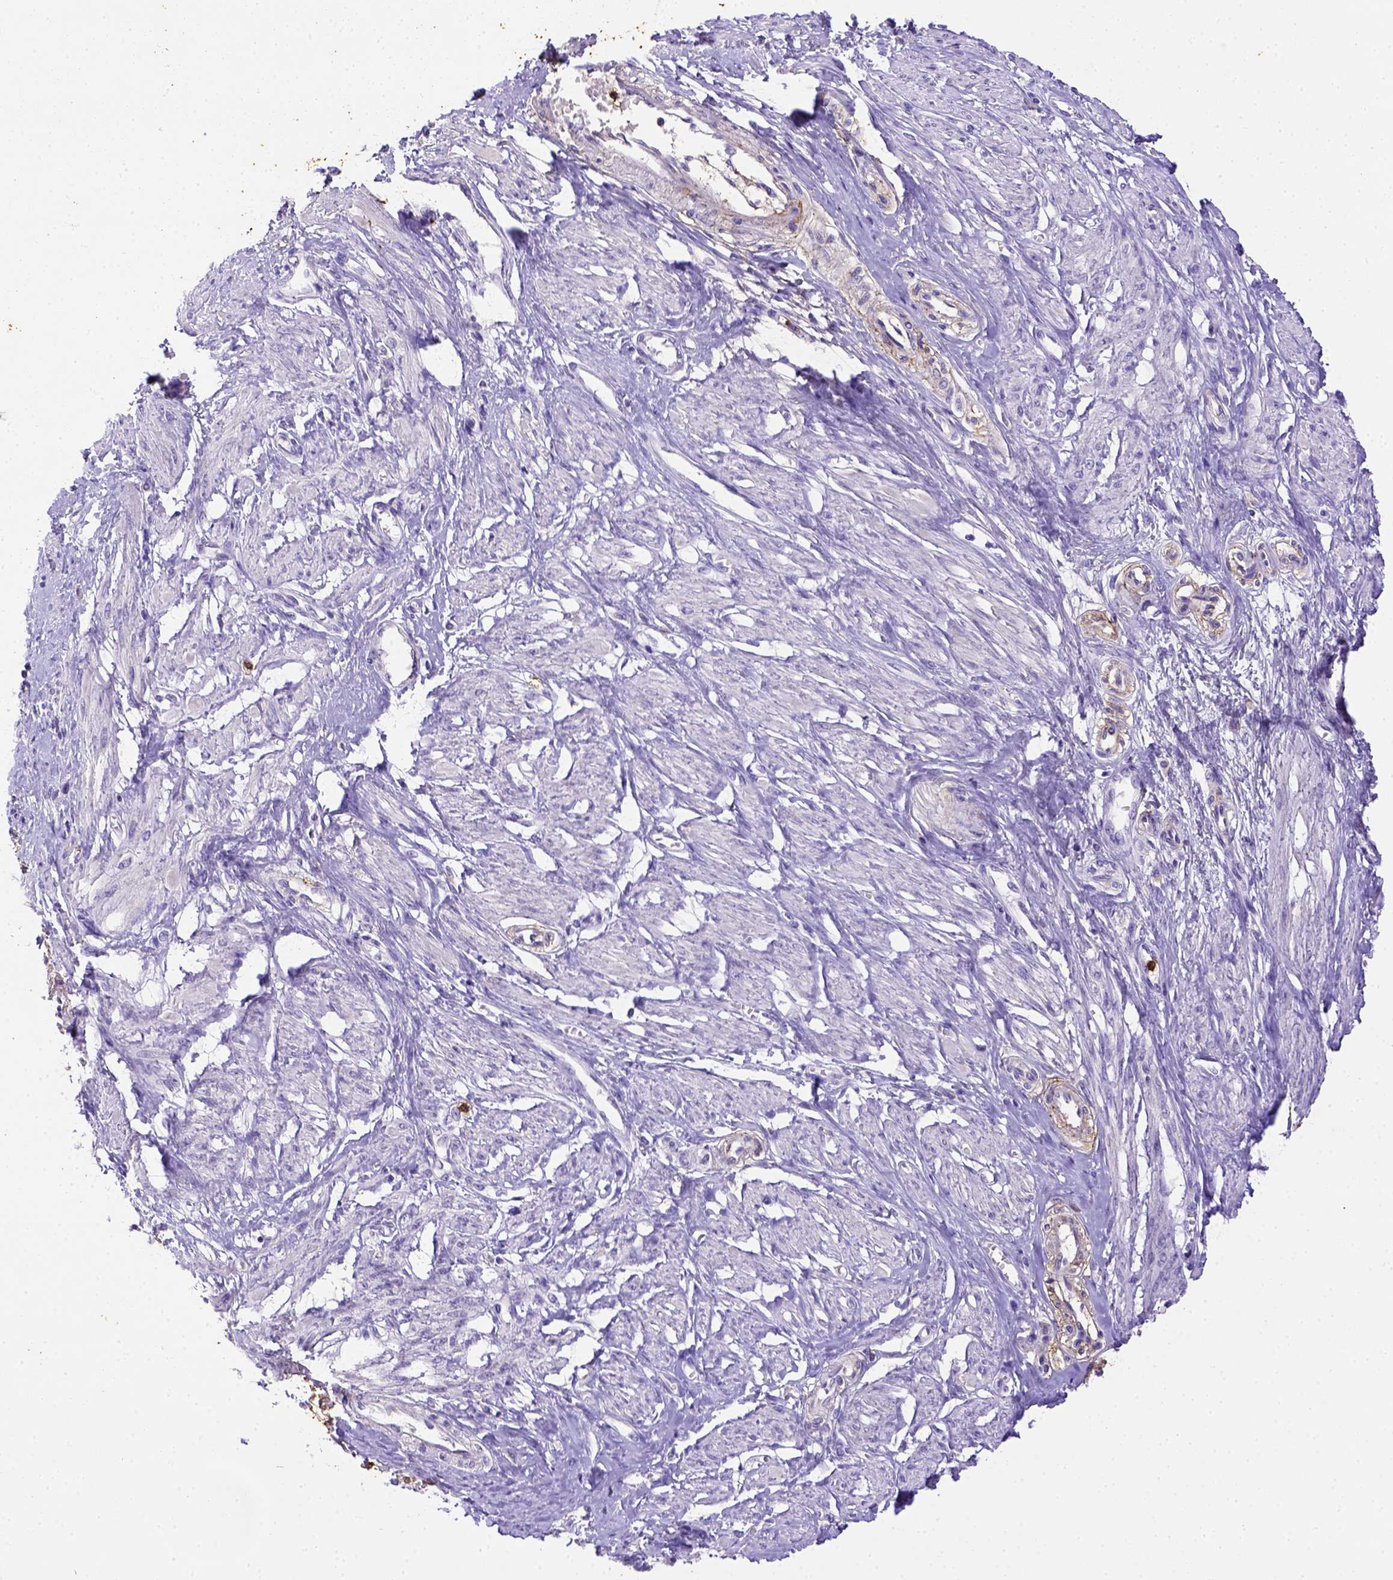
{"staining": {"intensity": "negative", "quantity": "none", "location": "none"}, "tissue": "smooth muscle", "cell_type": "Smooth muscle cells", "image_type": "normal", "snomed": [{"axis": "morphology", "description": "Normal tissue, NOS"}, {"axis": "topography", "description": "Smooth muscle"}, {"axis": "topography", "description": "Uterus"}], "caption": "IHC of normal smooth muscle exhibits no positivity in smooth muscle cells.", "gene": "B3GAT1", "patient": {"sex": "female", "age": 39}}